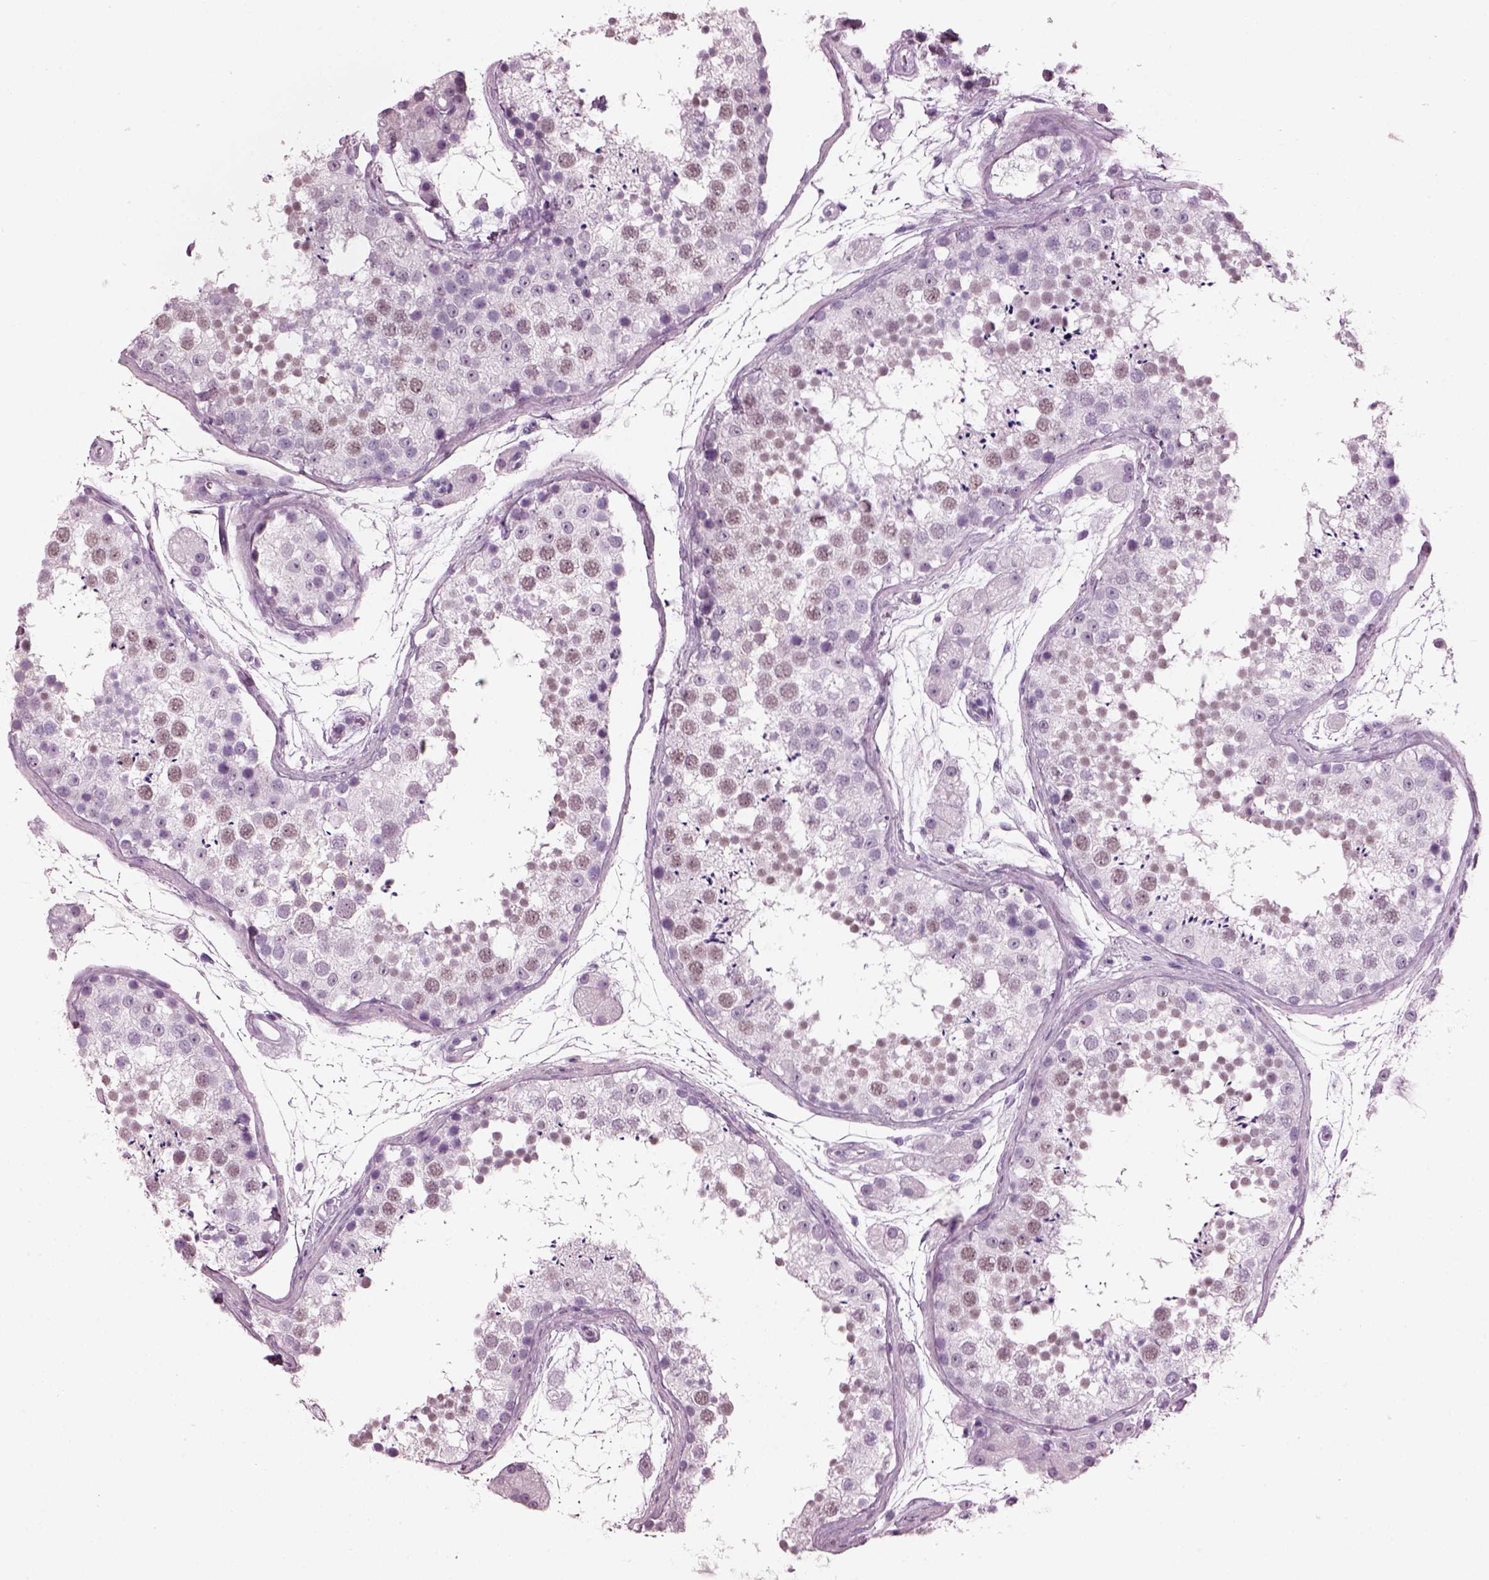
{"staining": {"intensity": "weak", "quantity": "25%-75%", "location": "nuclear"}, "tissue": "testis", "cell_type": "Cells in seminiferous ducts", "image_type": "normal", "snomed": [{"axis": "morphology", "description": "Normal tissue, NOS"}, {"axis": "topography", "description": "Testis"}], "caption": "Cells in seminiferous ducts display weak nuclear positivity in about 25%-75% of cells in normal testis. (DAB IHC, brown staining for protein, blue staining for nuclei).", "gene": "KRTAP3", "patient": {"sex": "male", "age": 41}}